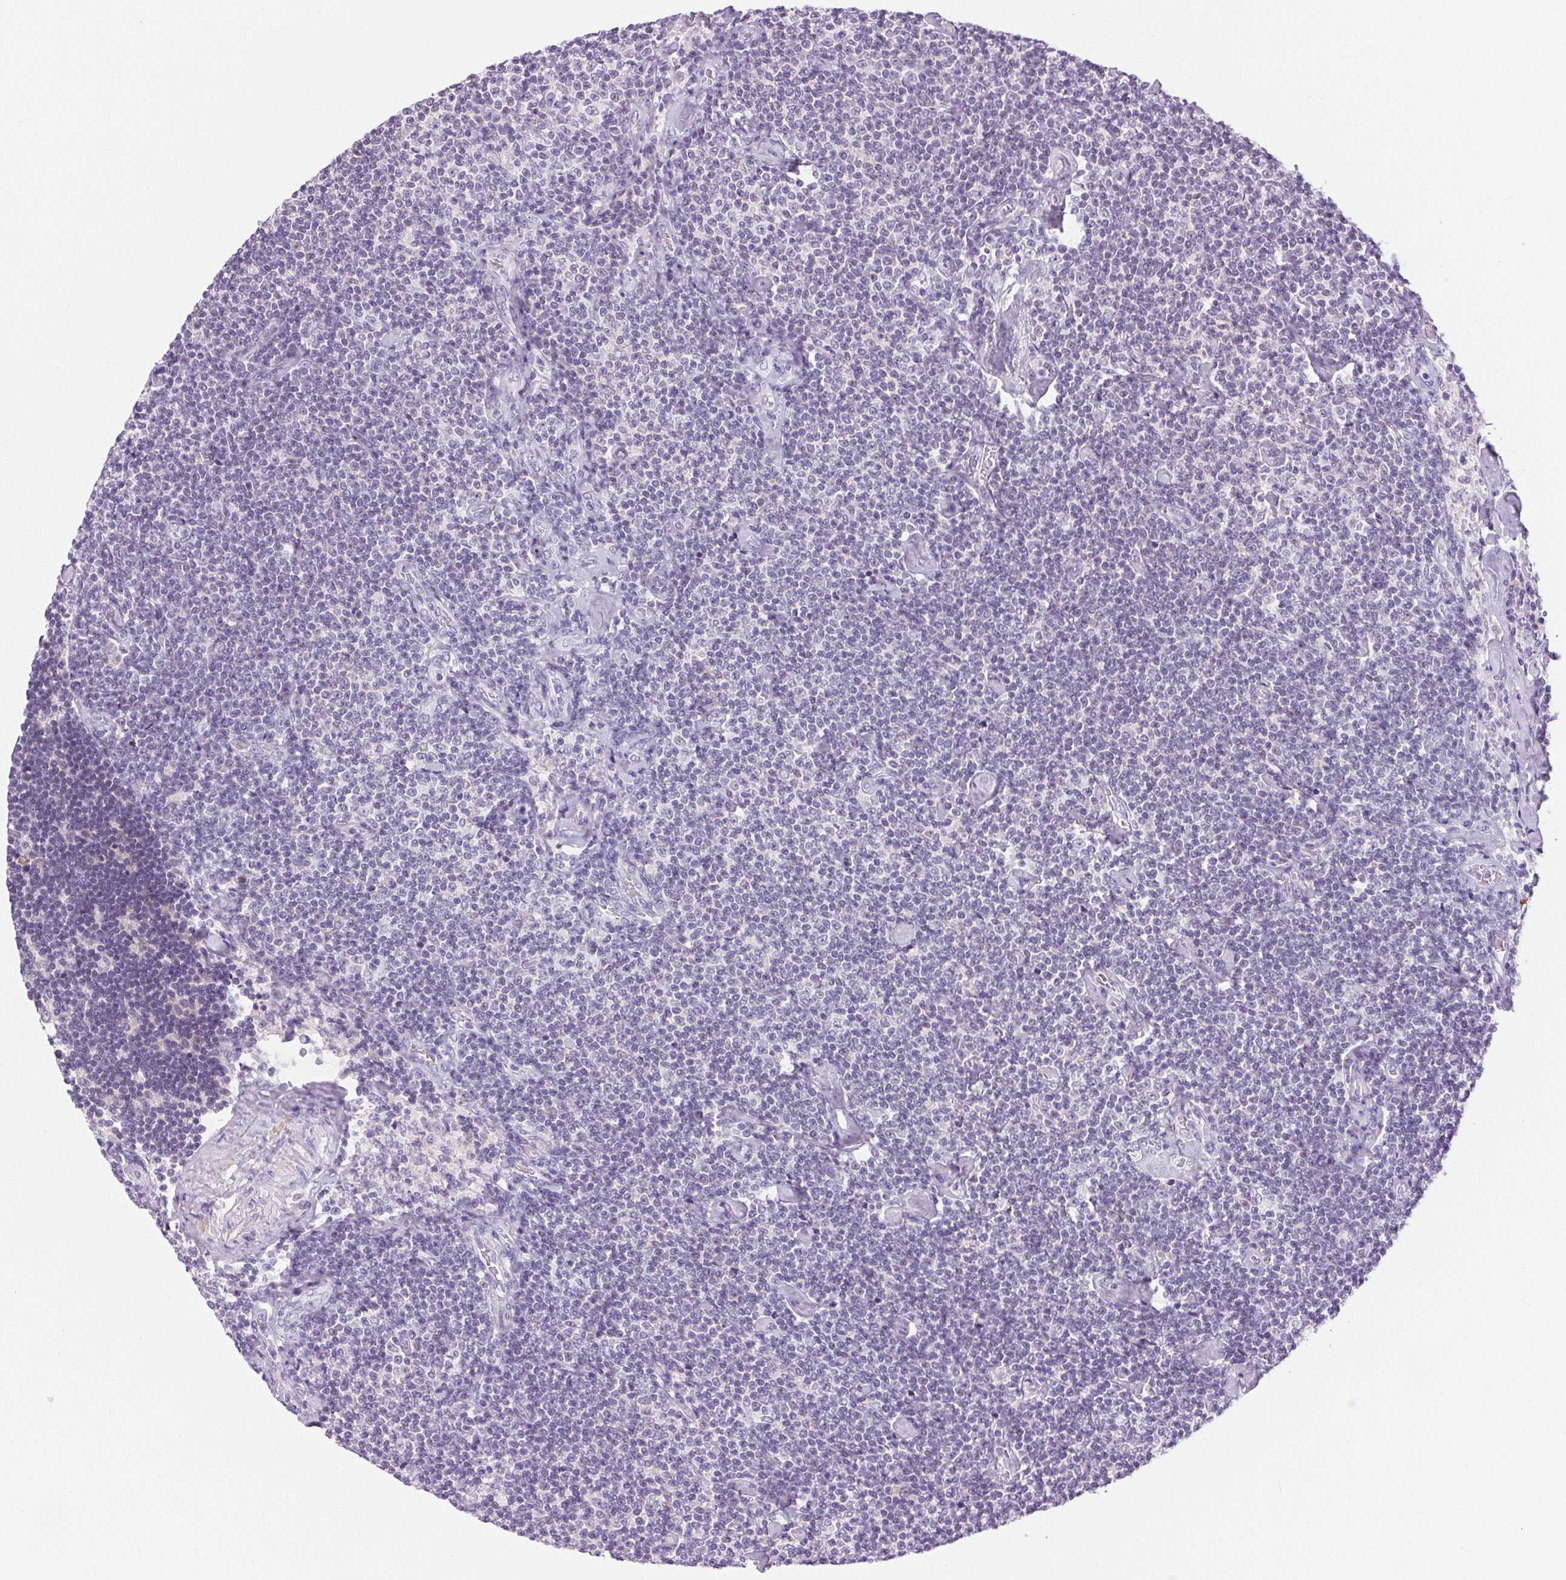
{"staining": {"intensity": "negative", "quantity": "none", "location": "none"}, "tissue": "lymphoma", "cell_type": "Tumor cells", "image_type": "cancer", "snomed": [{"axis": "morphology", "description": "Malignant lymphoma, non-Hodgkin's type, Low grade"}, {"axis": "topography", "description": "Lymph node"}], "caption": "This is a photomicrograph of immunohistochemistry (IHC) staining of malignant lymphoma, non-Hodgkin's type (low-grade), which shows no staining in tumor cells.", "gene": "ARHGAP11B", "patient": {"sex": "male", "age": 81}}